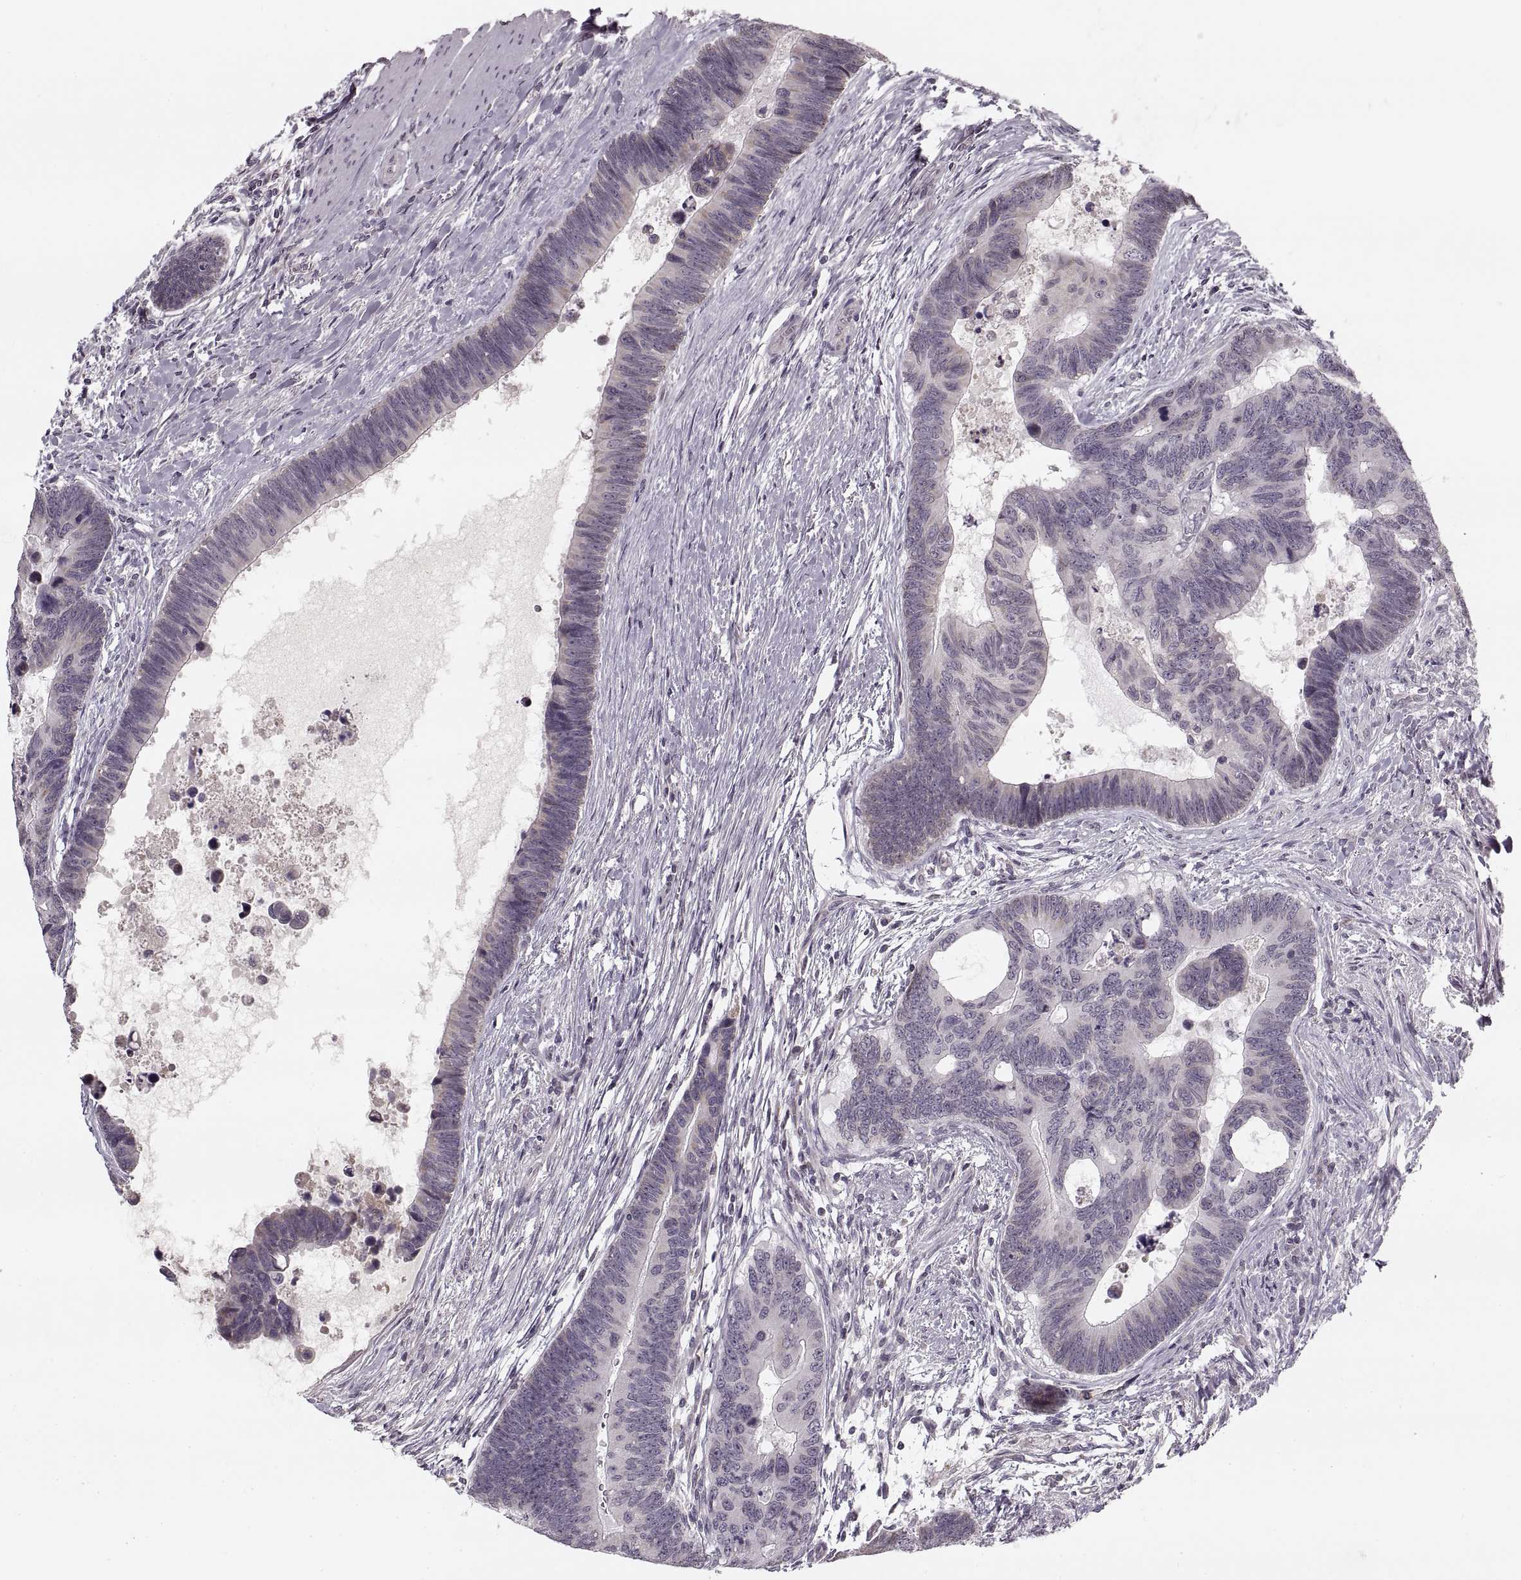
{"staining": {"intensity": "negative", "quantity": "none", "location": "none"}, "tissue": "colorectal cancer", "cell_type": "Tumor cells", "image_type": "cancer", "snomed": [{"axis": "morphology", "description": "Adenocarcinoma, NOS"}, {"axis": "topography", "description": "Colon"}], "caption": "Colorectal adenocarcinoma was stained to show a protein in brown. There is no significant staining in tumor cells.", "gene": "ASIC3", "patient": {"sex": "female", "age": 77}}